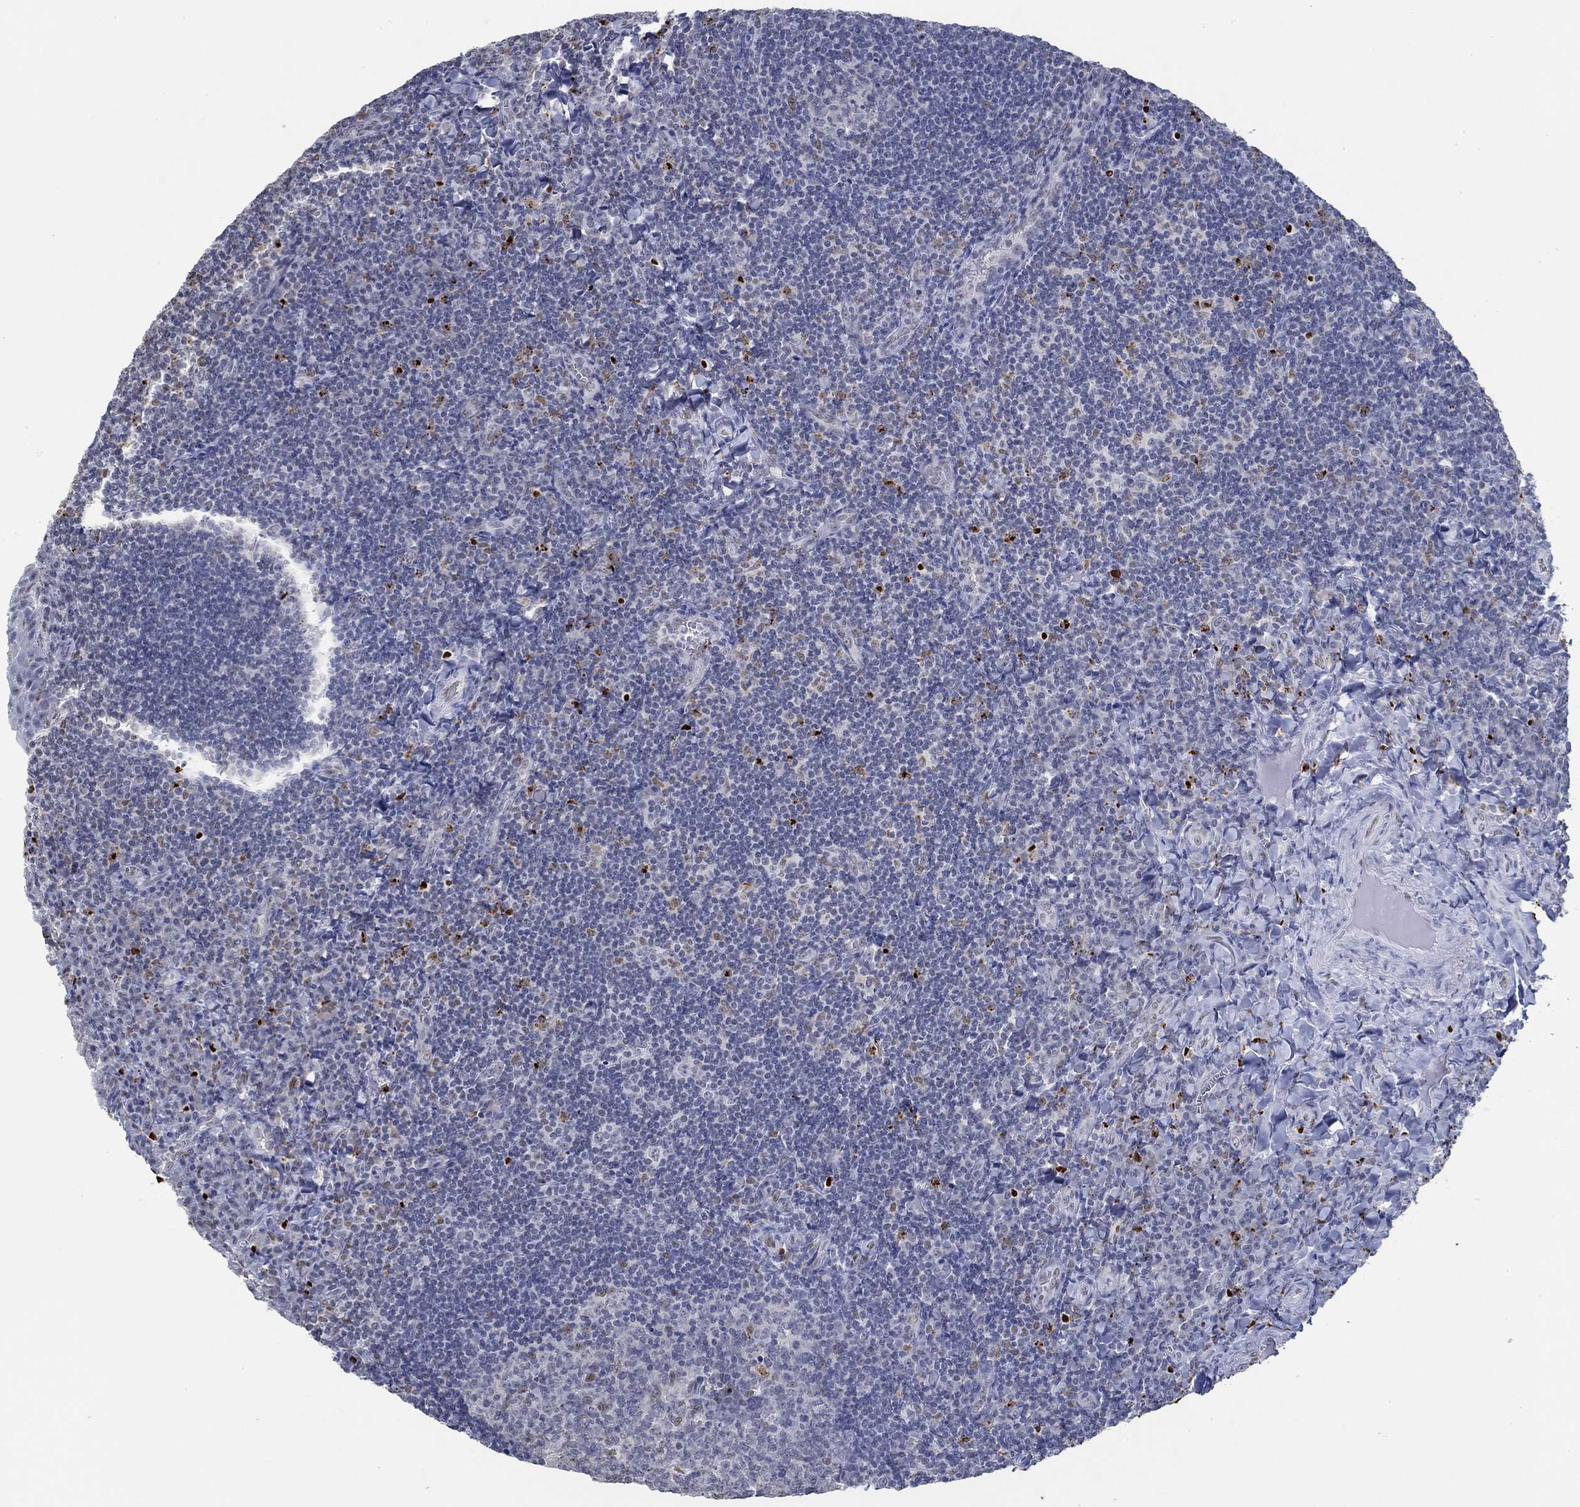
{"staining": {"intensity": "negative", "quantity": "none", "location": "none"}, "tissue": "tonsil", "cell_type": "Germinal center cells", "image_type": "normal", "snomed": [{"axis": "morphology", "description": "Normal tissue, NOS"}, {"axis": "morphology", "description": "Inflammation, NOS"}, {"axis": "topography", "description": "Tonsil"}], "caption": "The image shows no significant staining in germinal center cells of tonsil. The staining is performed using DAB brown chromogen with nuclei counter-stained in using hematoxylin.", "gene": "GATA2", "patient": {"sex": "female", "age": 31}}